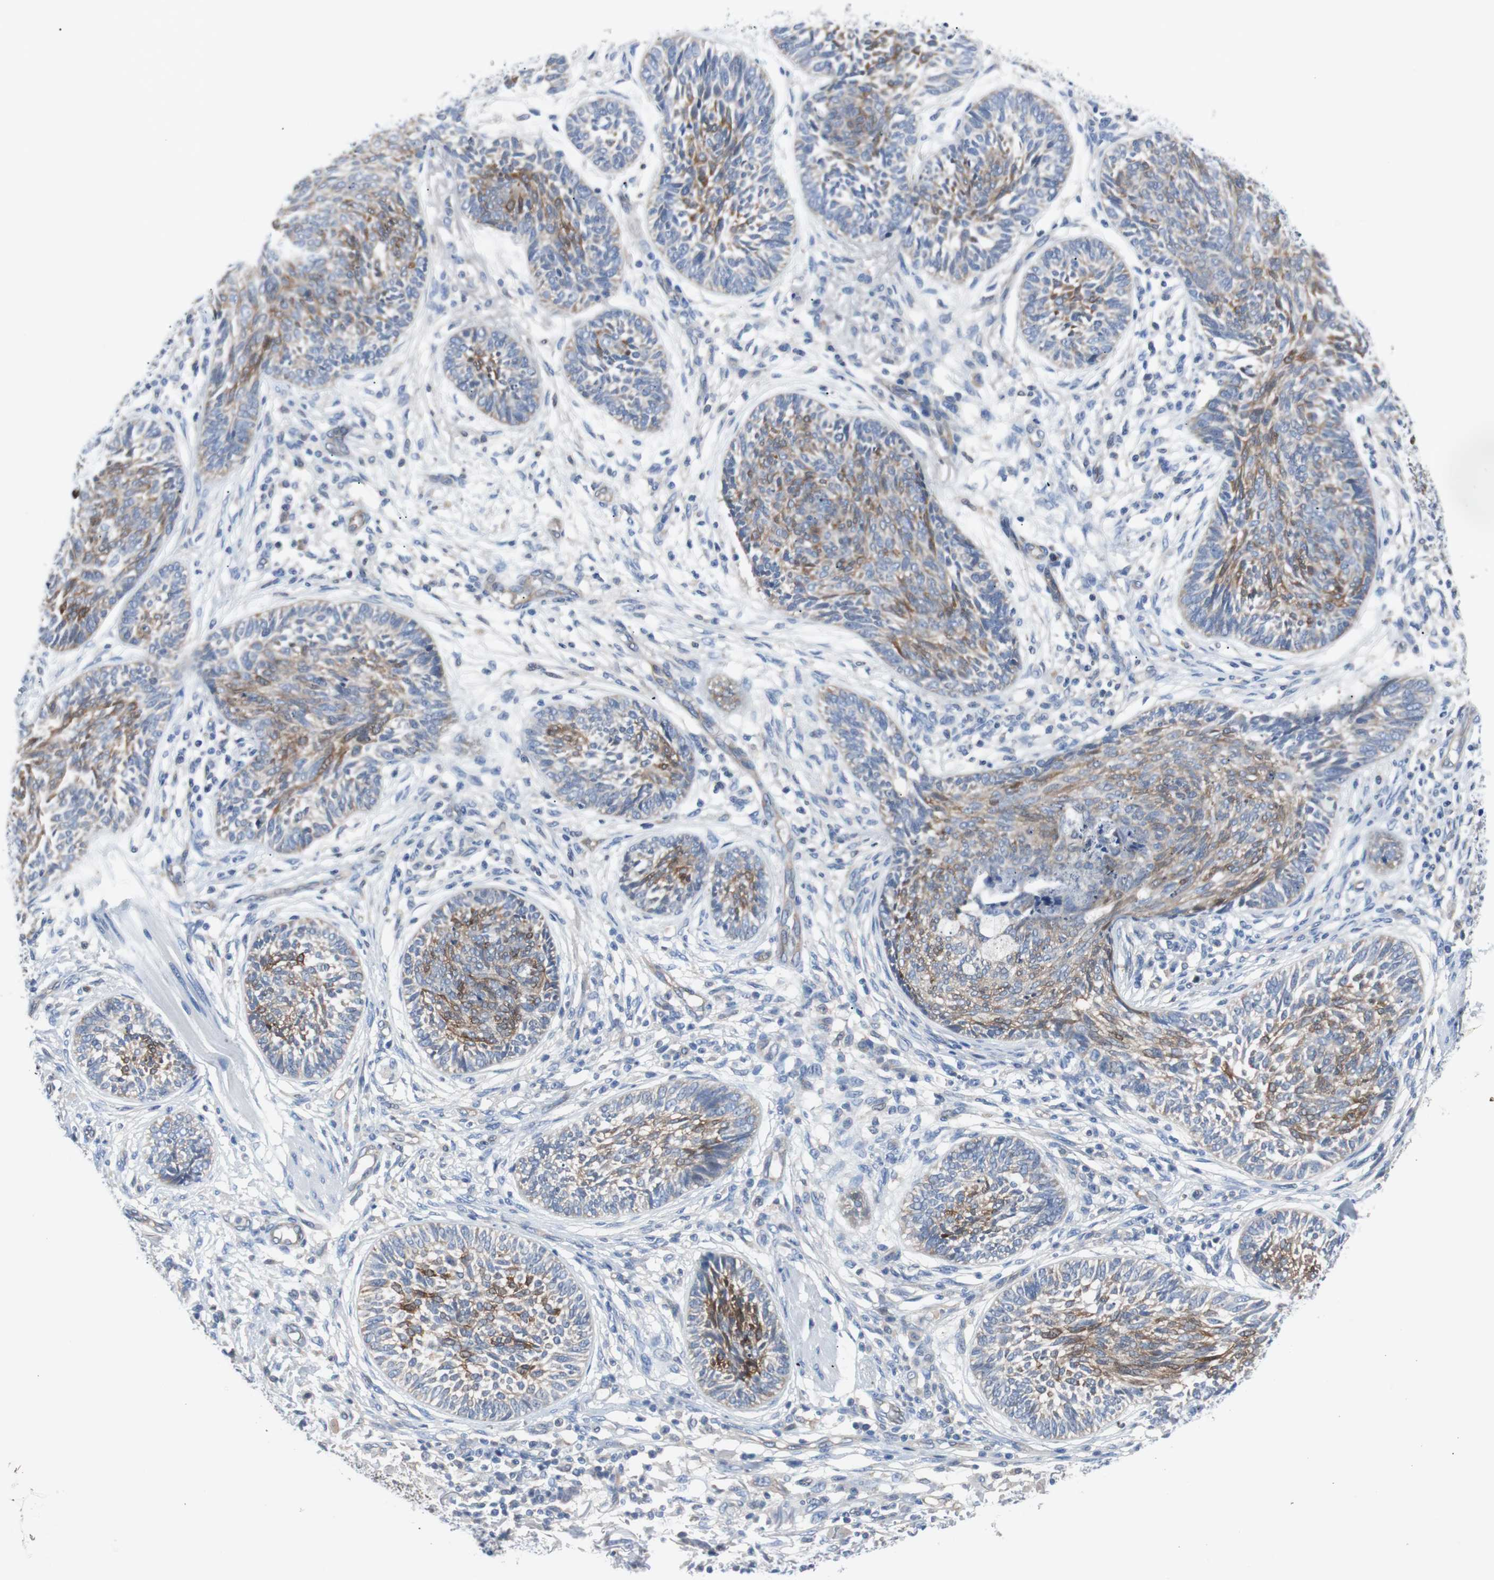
{"staining": {"intensity": "moderate", "quantity": "25%-75%", "location": "cytoplasmic/membranous"}, "tissue": "skin cancer", "cell_type": "Tumor cells", "image_type": "cancer", "snomed": [{"axis": "morphology", "description": "Papilloma, NOS"}, {"axis": "morphology", "description": "Basal cell carcinoma"}, {"axis": "topography", "description": "Skin"}], "caption": "DAB immunohistochemical staining of skin basal cell carcinoma exhibits moderate cytoplasmic/membranous protein expression in approximately 25%-75% of tumor cells.", "gene": "EEF2K", "patient": {"sex": "male", "age": 87}}